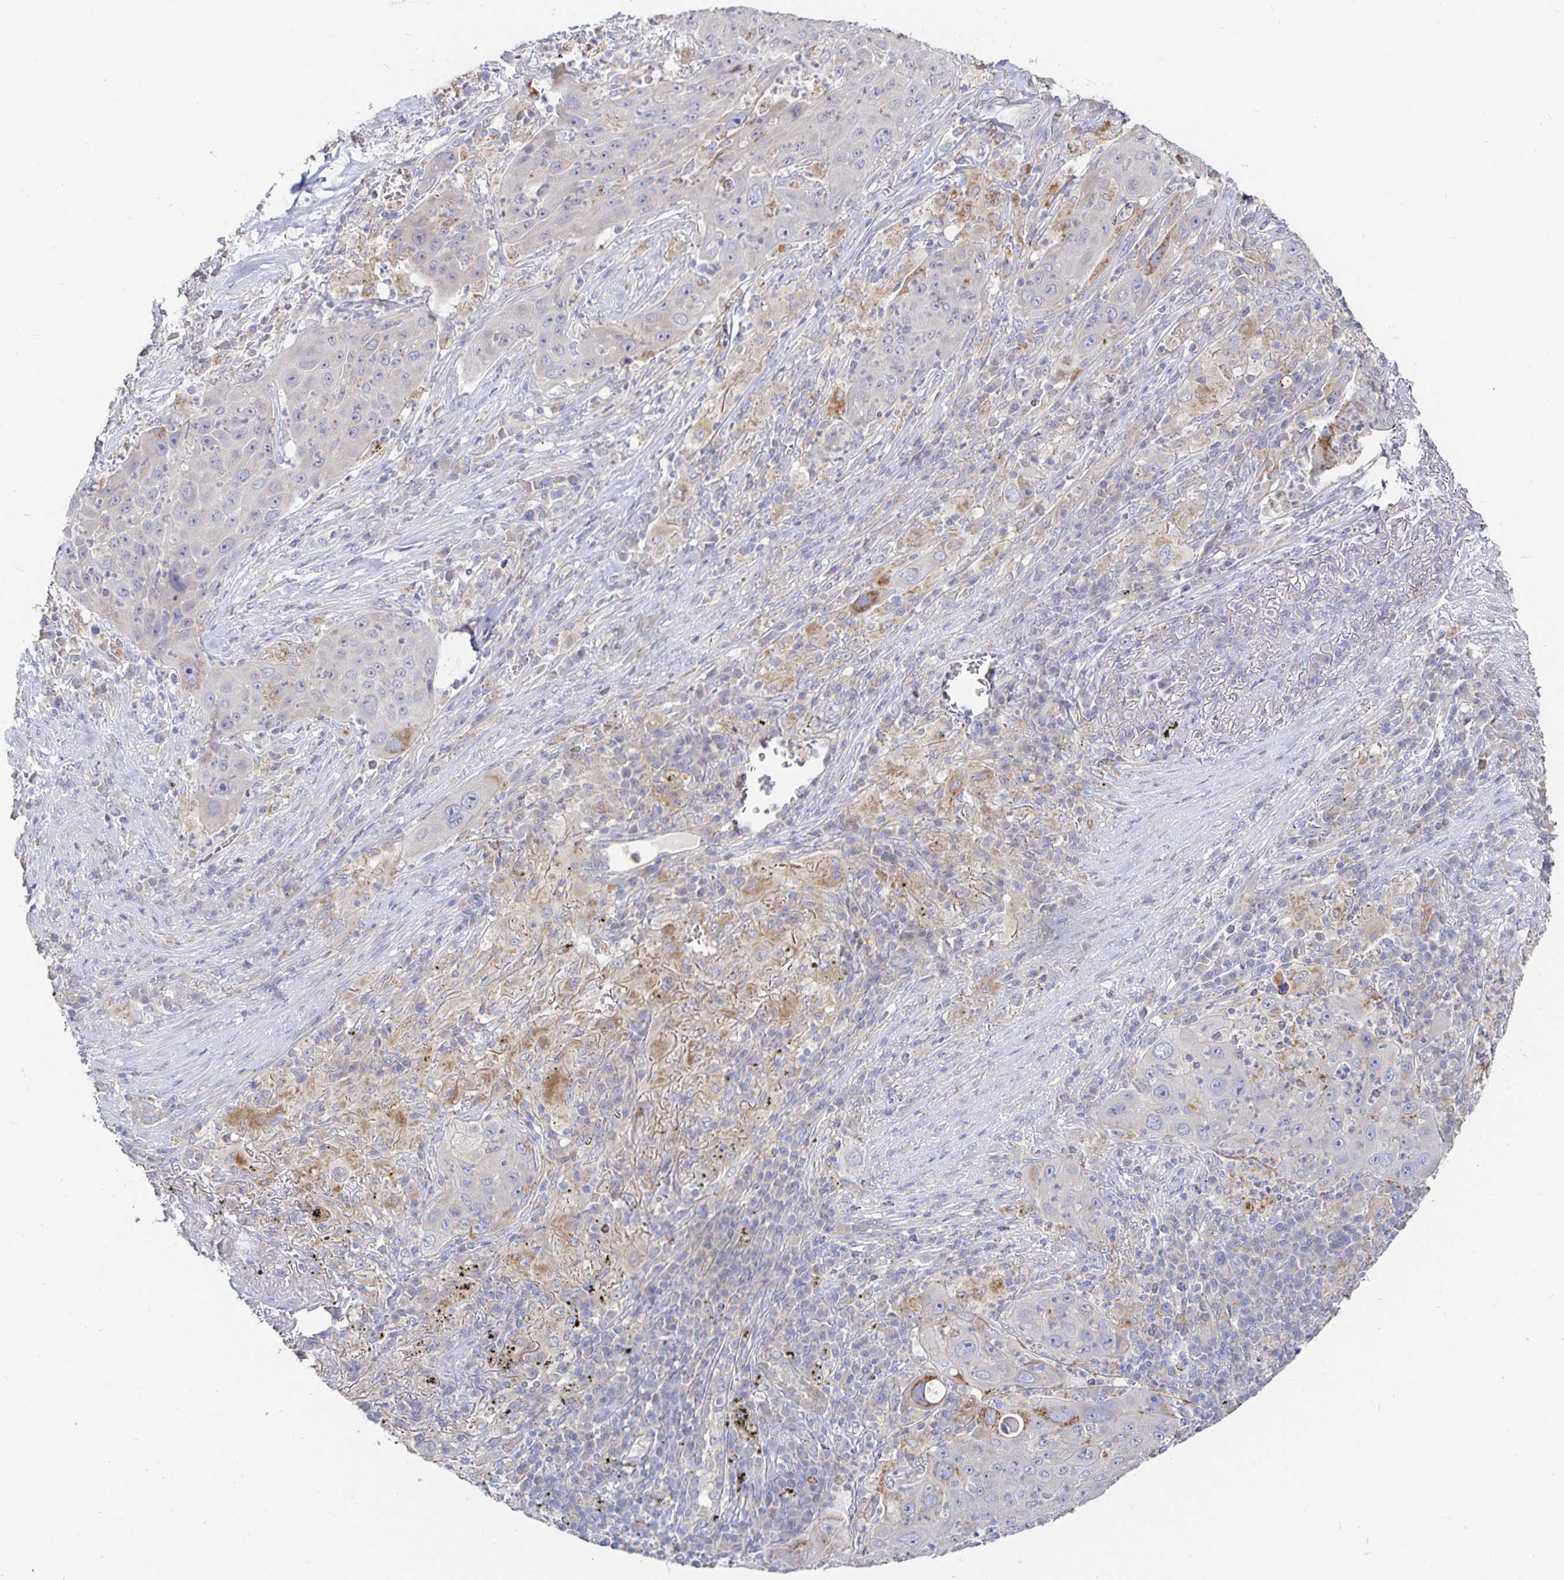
{"staining": {"intensity": "moderate", "quantity": "<25%", "location": "cytoplasmic/membranous"}, "tissue": "lung cancer", "cell_type": "Tumor cells", "image_type": "cancer", "snomed": [{"axis": "morphology", "description": "Squamous cell carcinoma, NOS"}, {"axis": "topography", "description": "Lung"}], "caption": "Protein expression by immunohistochemistry displays moderate cytoplasmic/membranous positivity in about <25% of tumor cells in lung cancer (squamous cell carcinoma).", "gene": "SPPL3", "patient": {"sex": "female", "age": 59}}